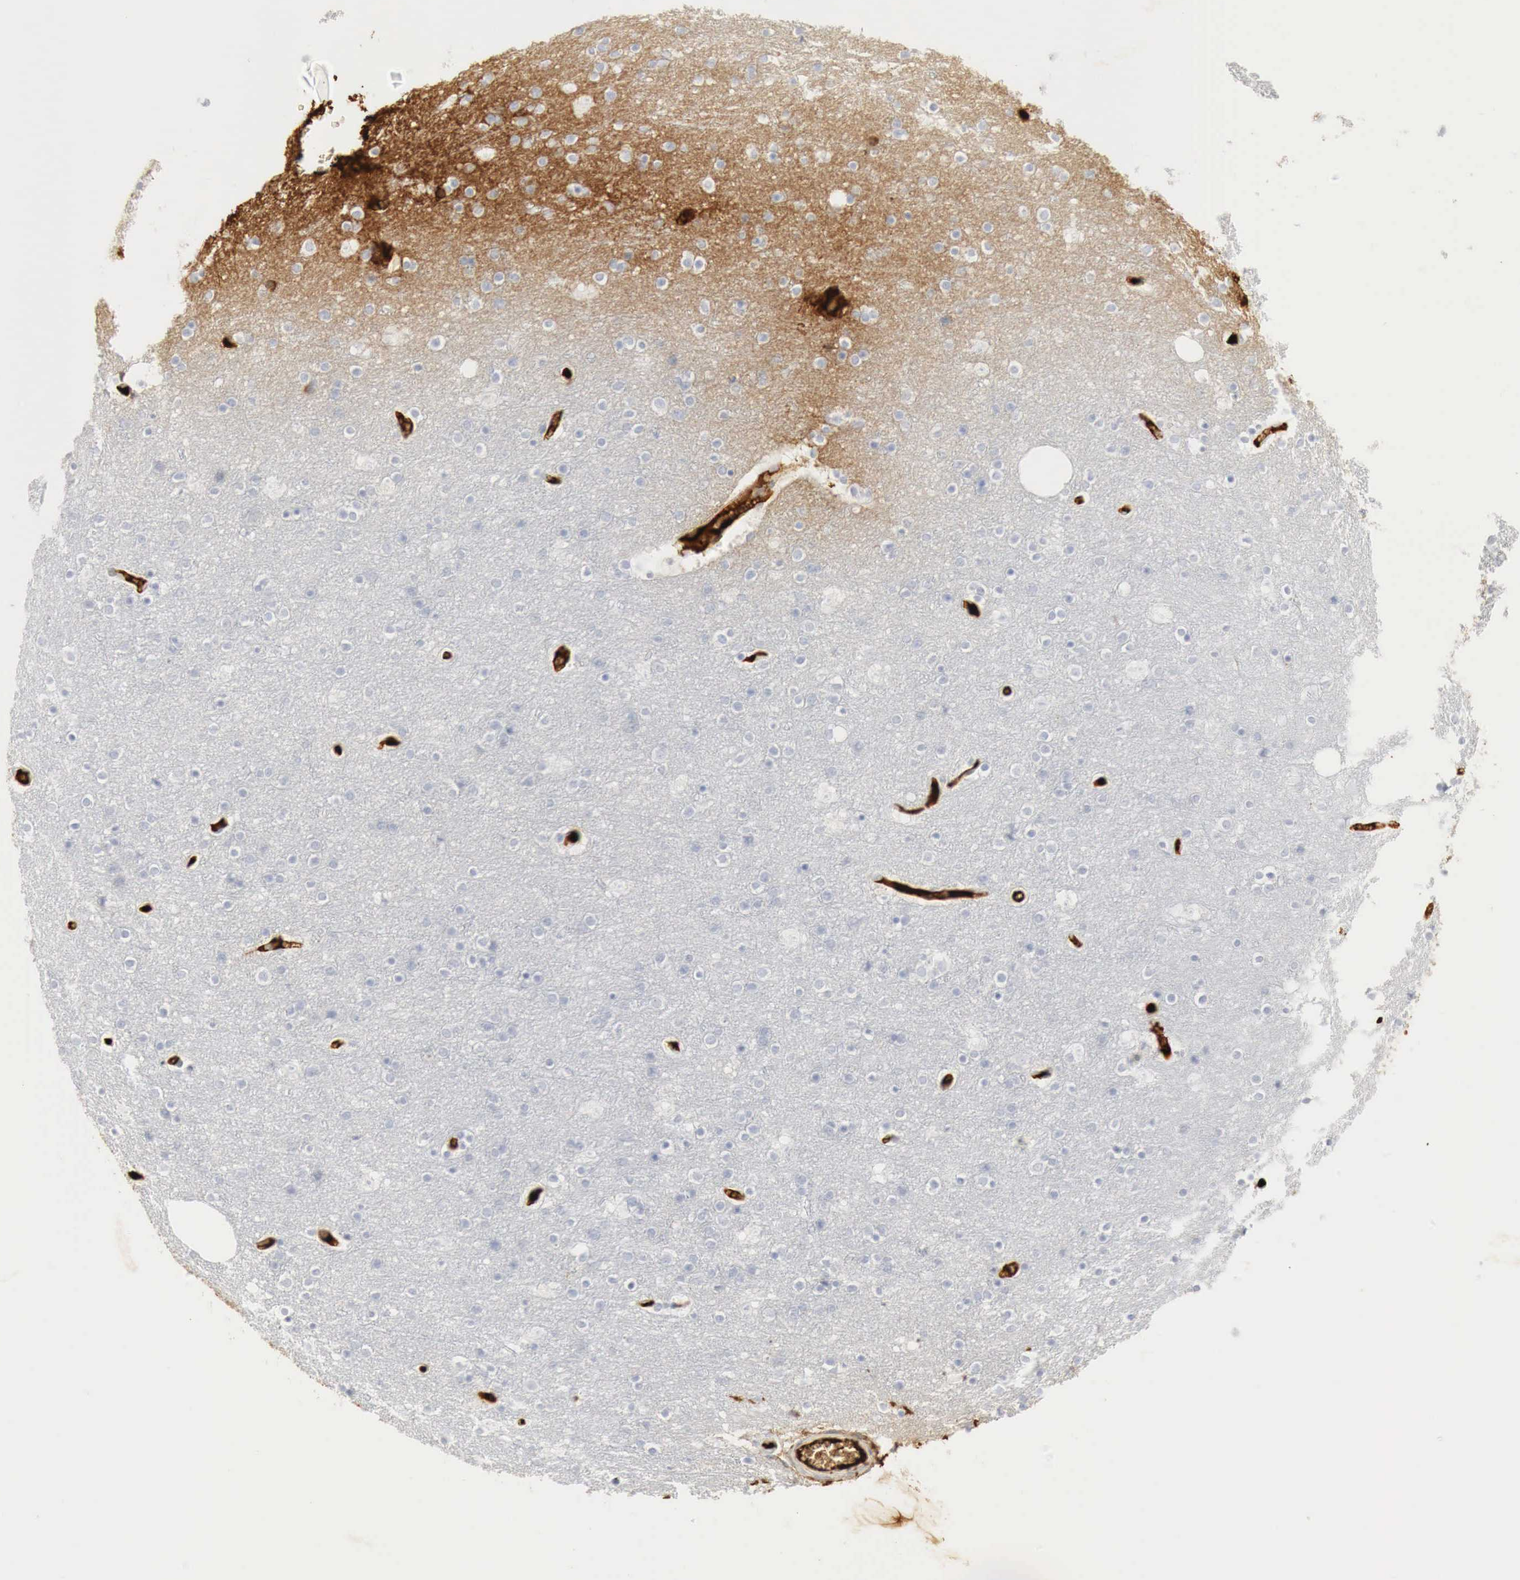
{"staining": {"intensity": "moderate", "quantity": "25%-75%", "location": "cytoplasmic/membranous"}, "tissue": "cerebral cortex", "cell_type": "Endothelial cells", "image_type": "normal", "snomed": [{"axis": "morphology", "description": "Normal tissue, NOS"}, {"axis": "topography", "description": "Cerebral cortex"}], "caption": "Cerebral cortex stained with DAB (3,3'-diaminobenzidine) IHC displays medium levels of moderate cytoplasmic/membranous staining in about 25%-75% of endothelial cells.", "gene": "IGLC3", "patient": {"sex": "female", "age": 54}}